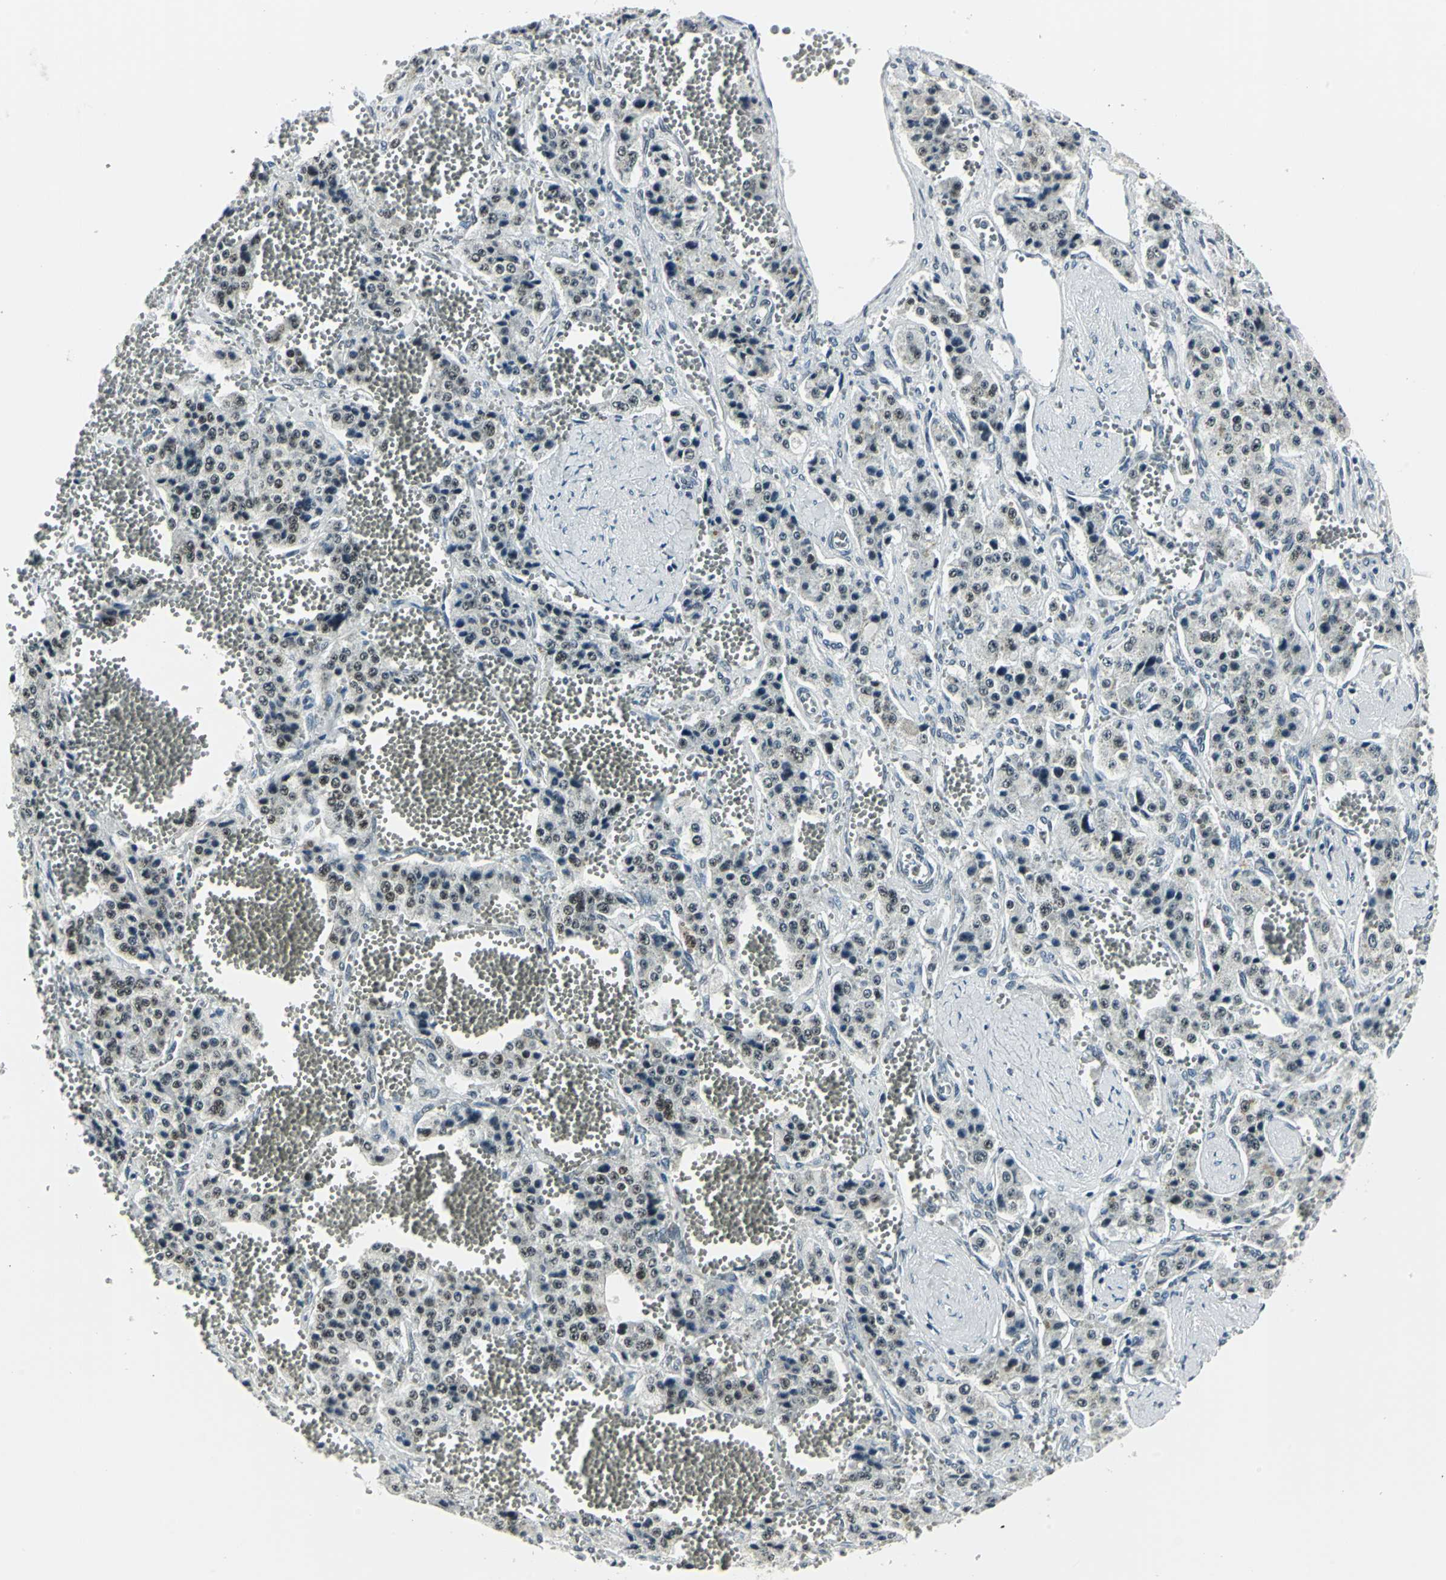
{"staining": {"intensity": "weak", "quantity": "25%-75%", "location": "nuclear"}, "tissue": "carcinoid", "cell_type": "Tumor cells", "image_type": "cancer", "snomed": [{"axis": "morphology", "description": "Carcinoid, malignant, NOS"}, {"axis": "topography", "description": "Small intestine"}], "caption": "DAB immunohistochemical staining of human malignant carcinoid displays weak nuclear protein staining in approximately 25%-75% of tumor cells.", "gene": "ADNP", "patient": {"sex": "male", "age": 52}}